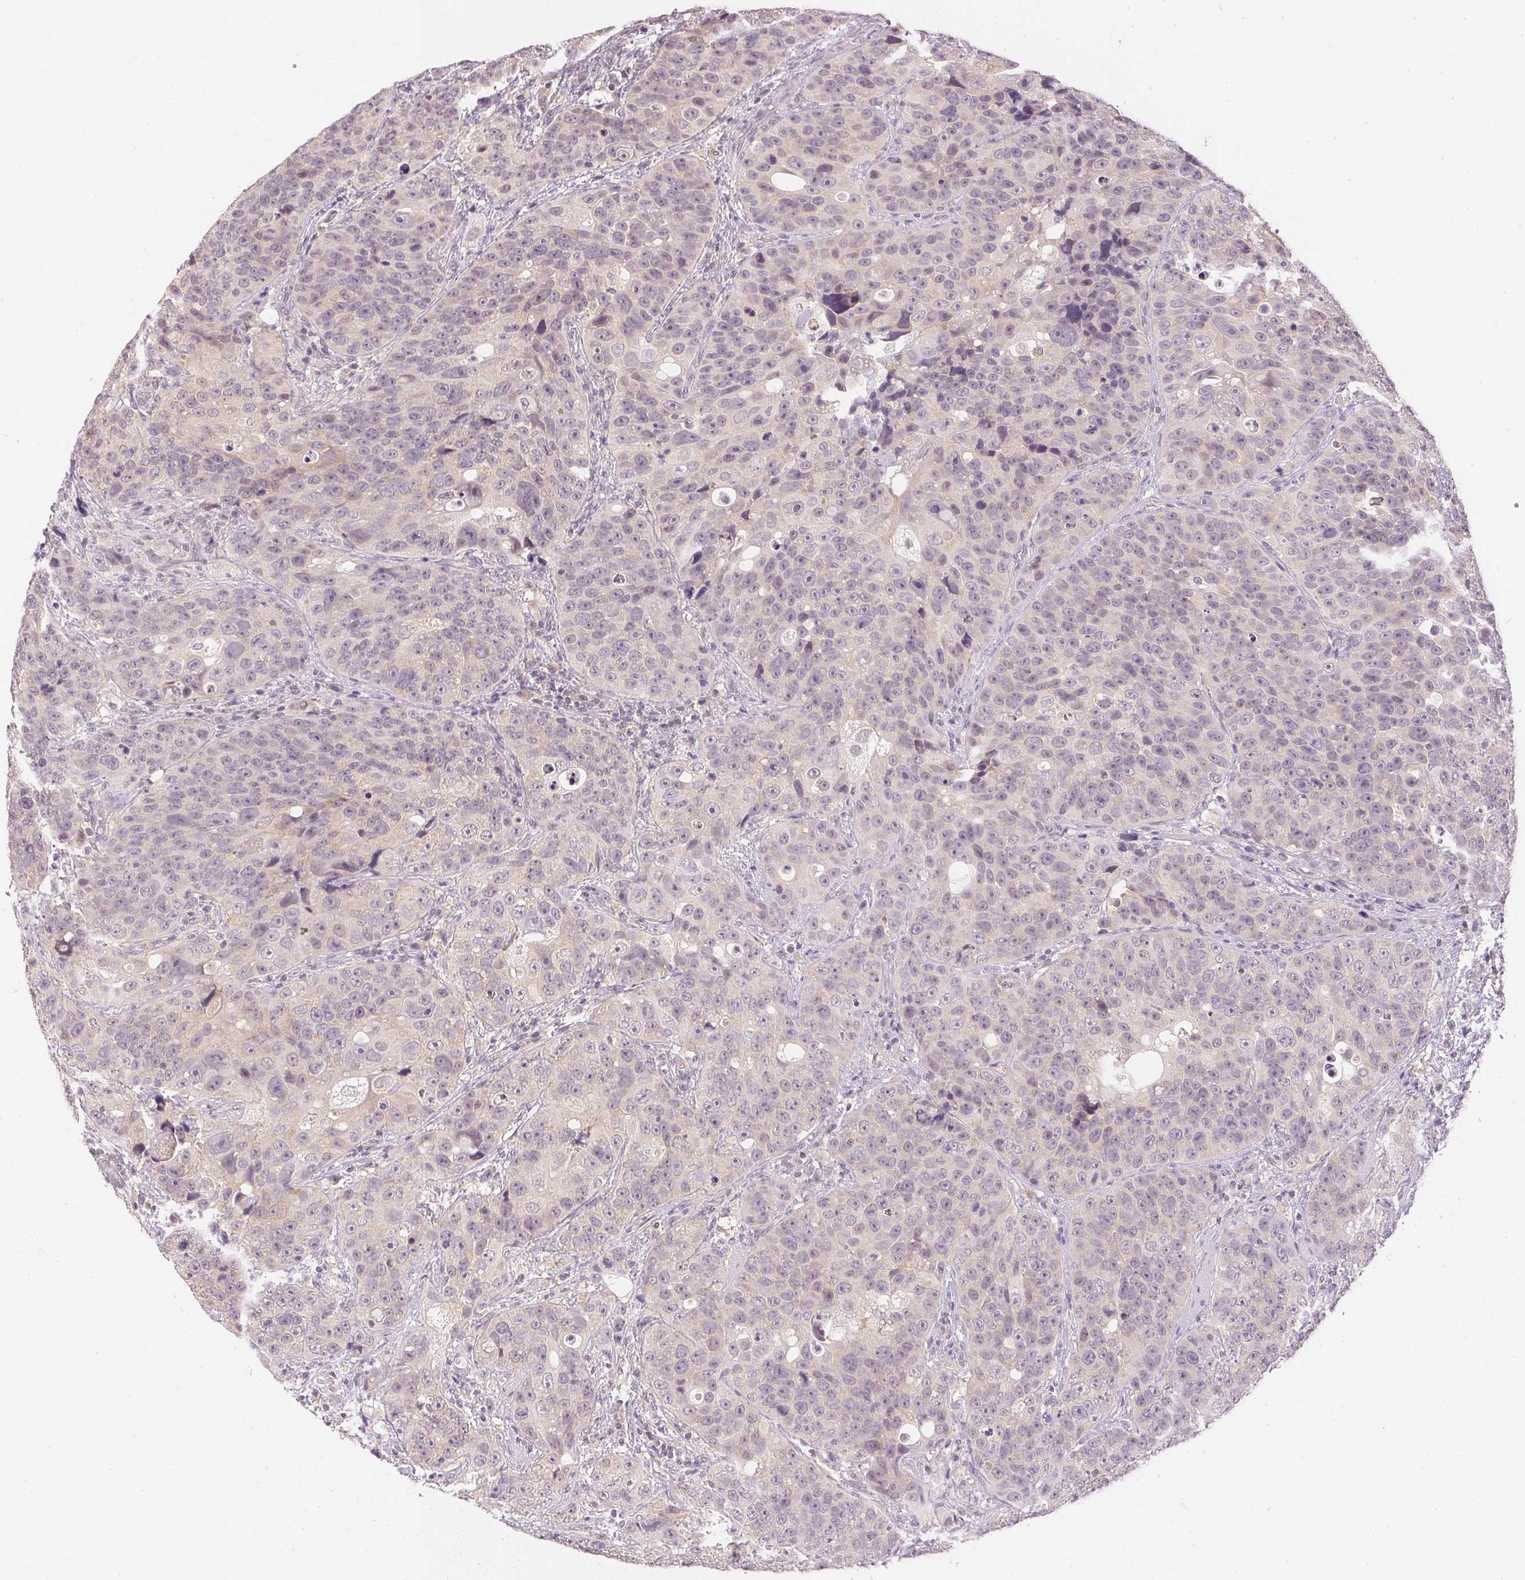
{"staining": {"intensity": "negative", "quantity": "none", "location": "none"}, "tissue": "urothelial cancer", "cell_type": "Tumor cells", "image_type": "cancer", "snomed": [{"axis": "morphology", "description": "Urothelial carcinoma, NOS"}, {"axis": "topography", "description": "Urinary bladder"}], "caption": "This is a micrograph of immunohistochemistry staining of transitional cell carcinoma, which shows no staining in tumor cells.", "gene": "KPRP", "patient": {"sex": "male", "age": 52}}